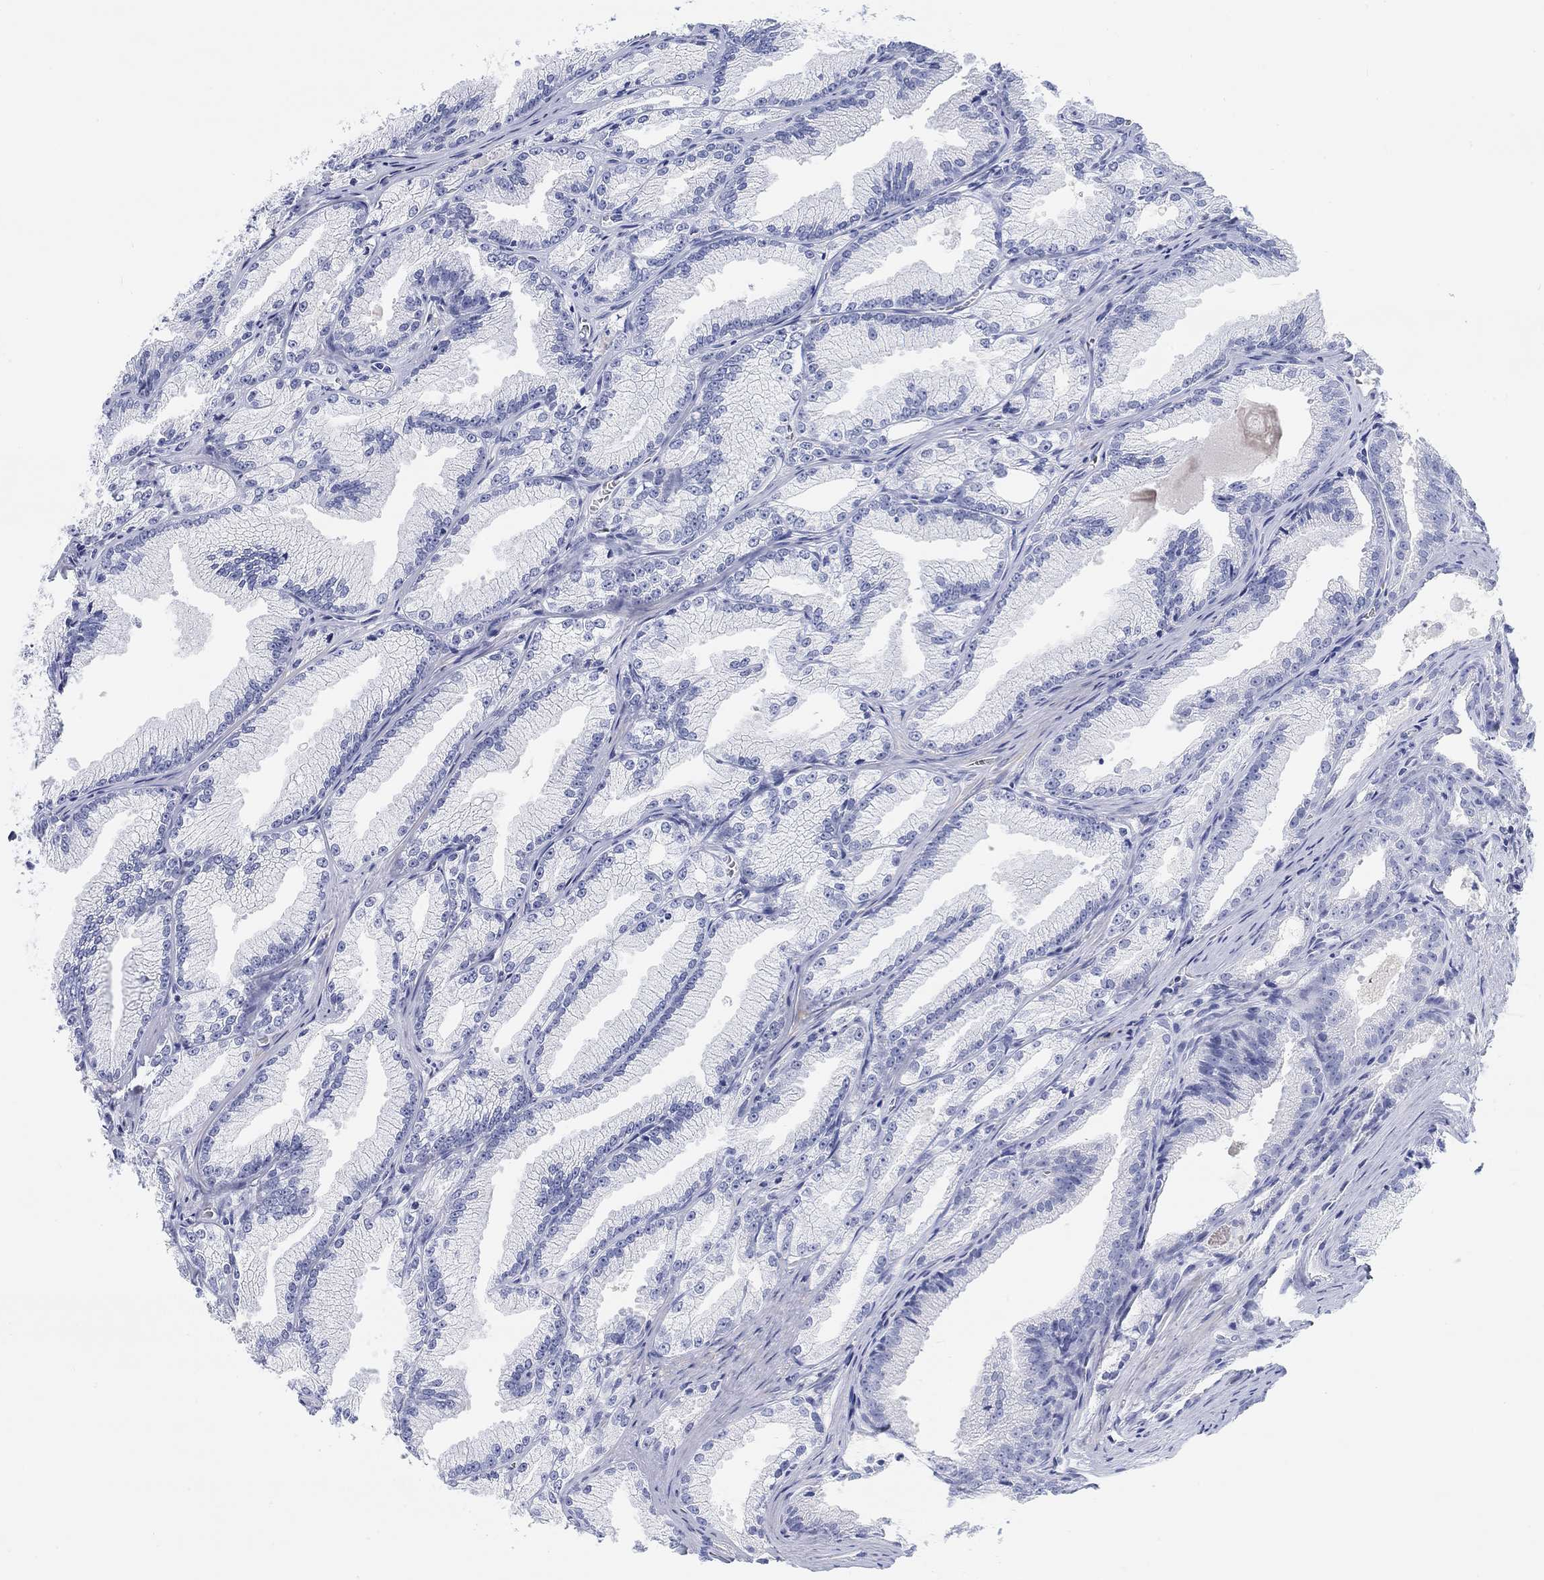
{"staining": {"intensity": "negative", "quantity": "none", "location": "none"}, "tissue": "prostate cancer", "cell_type": "Tumor cells", "image_type": "cancer", "snomed": [{"axis": "morphology", "description": "Adenocarcinoma, NOS"}, {"axis": "morphology", "description": "Adenocarcinoma, High grade"}, {"axis": "topography", "description": "Prostate"}], "caption": "The photomicrograph shows no staining of tumor cells in prostate cancer (high-grade adenocarcinoma).", "gene": "XIRP2", "patient": {"sex": "male", "age": 70}}